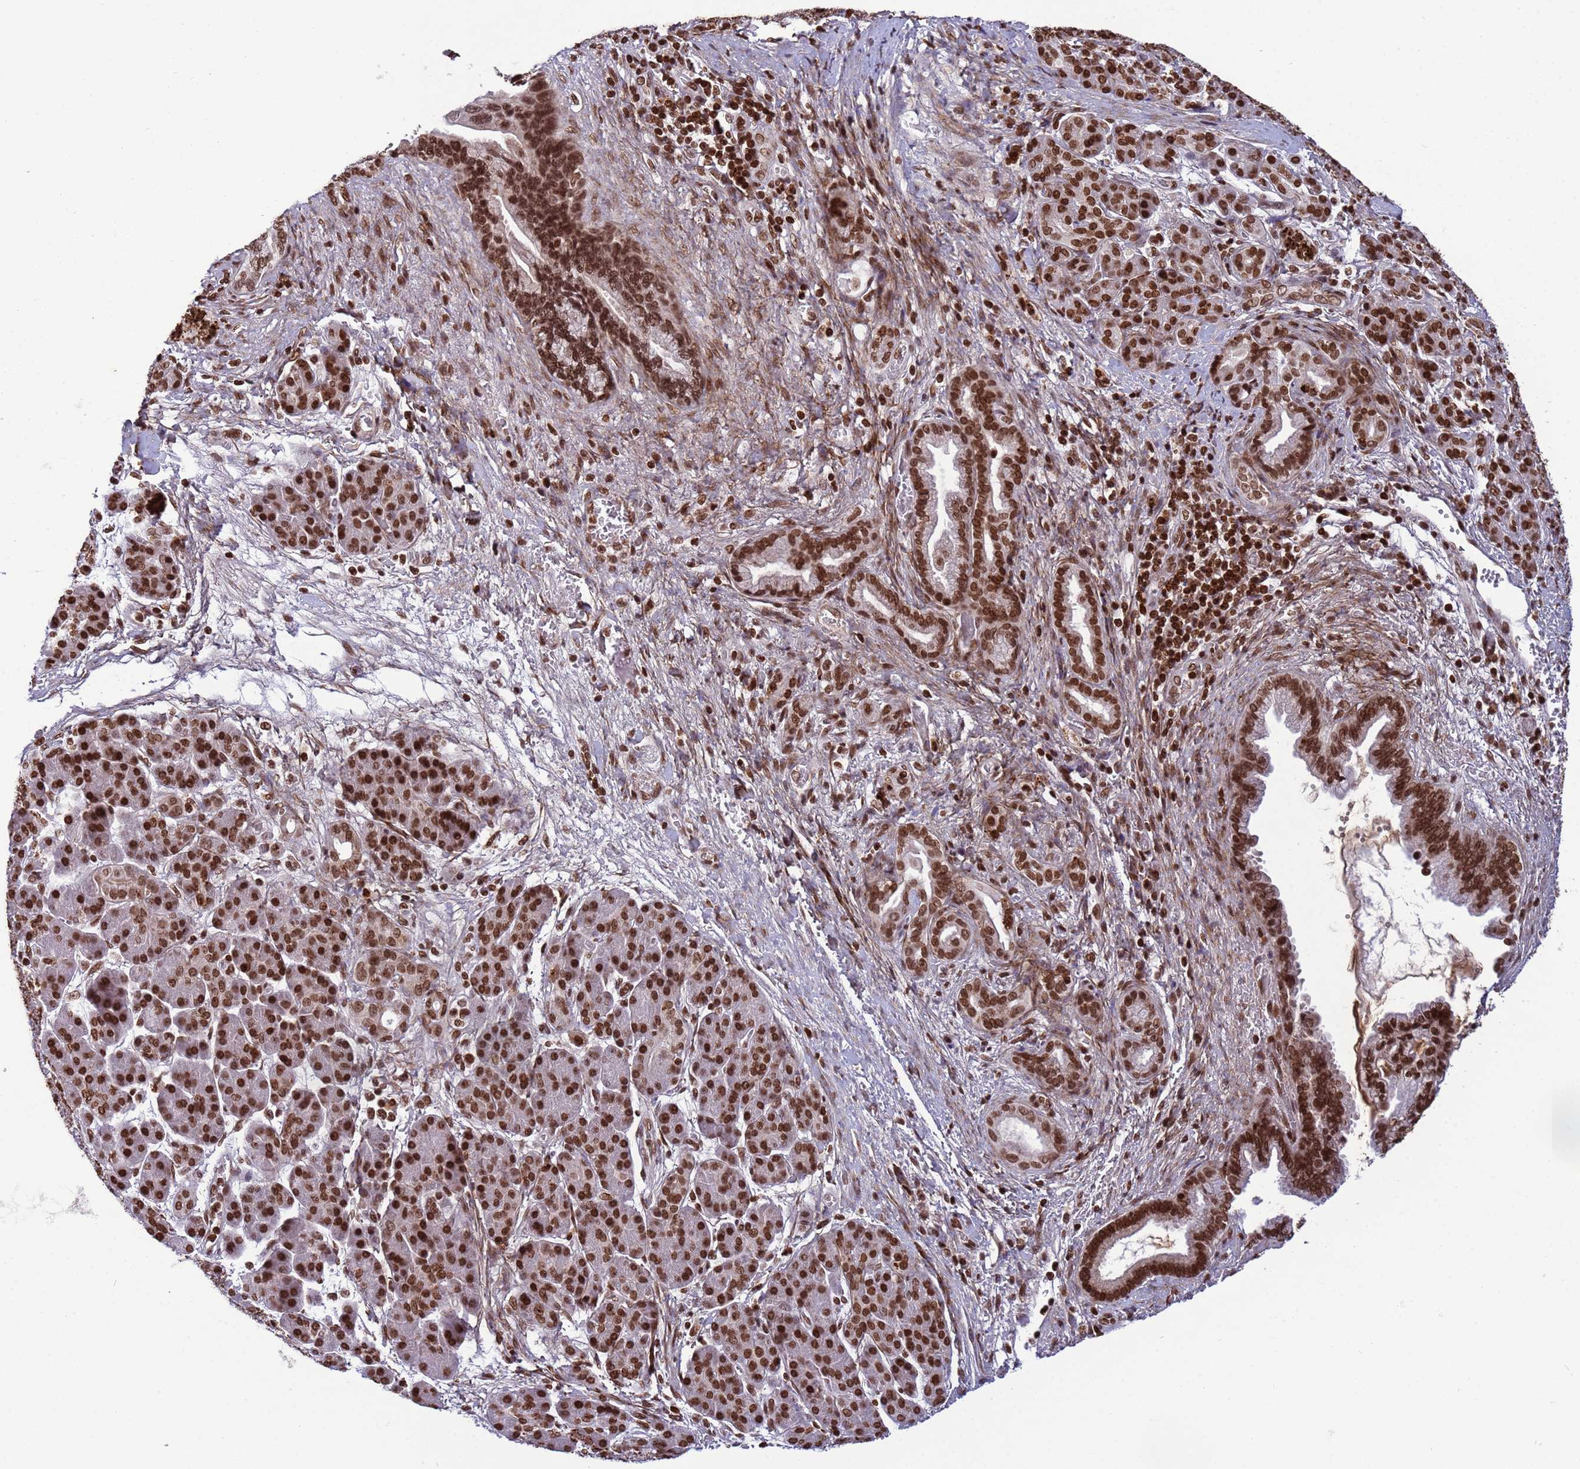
{"staining": {"intensity": "strong", "quantity": ">75%", "location": "nuclear"}, "tissue": "pancreatic cancer", "cell_type": "Tumor cells", "image_type": "cancer", "snomed": [{"axis": "morphology", "description": "Adenocarcinoma, NOS"}, {"axis": "topography", "description": "Pancreas"}], "caption": "A brown stain labels strong nuclear positivity of a protein in pancreatic cancer (adenocarcinoma) tumor cells.", "gene": "H3-3B", "patient": {"sex": "male", "age": 59}}